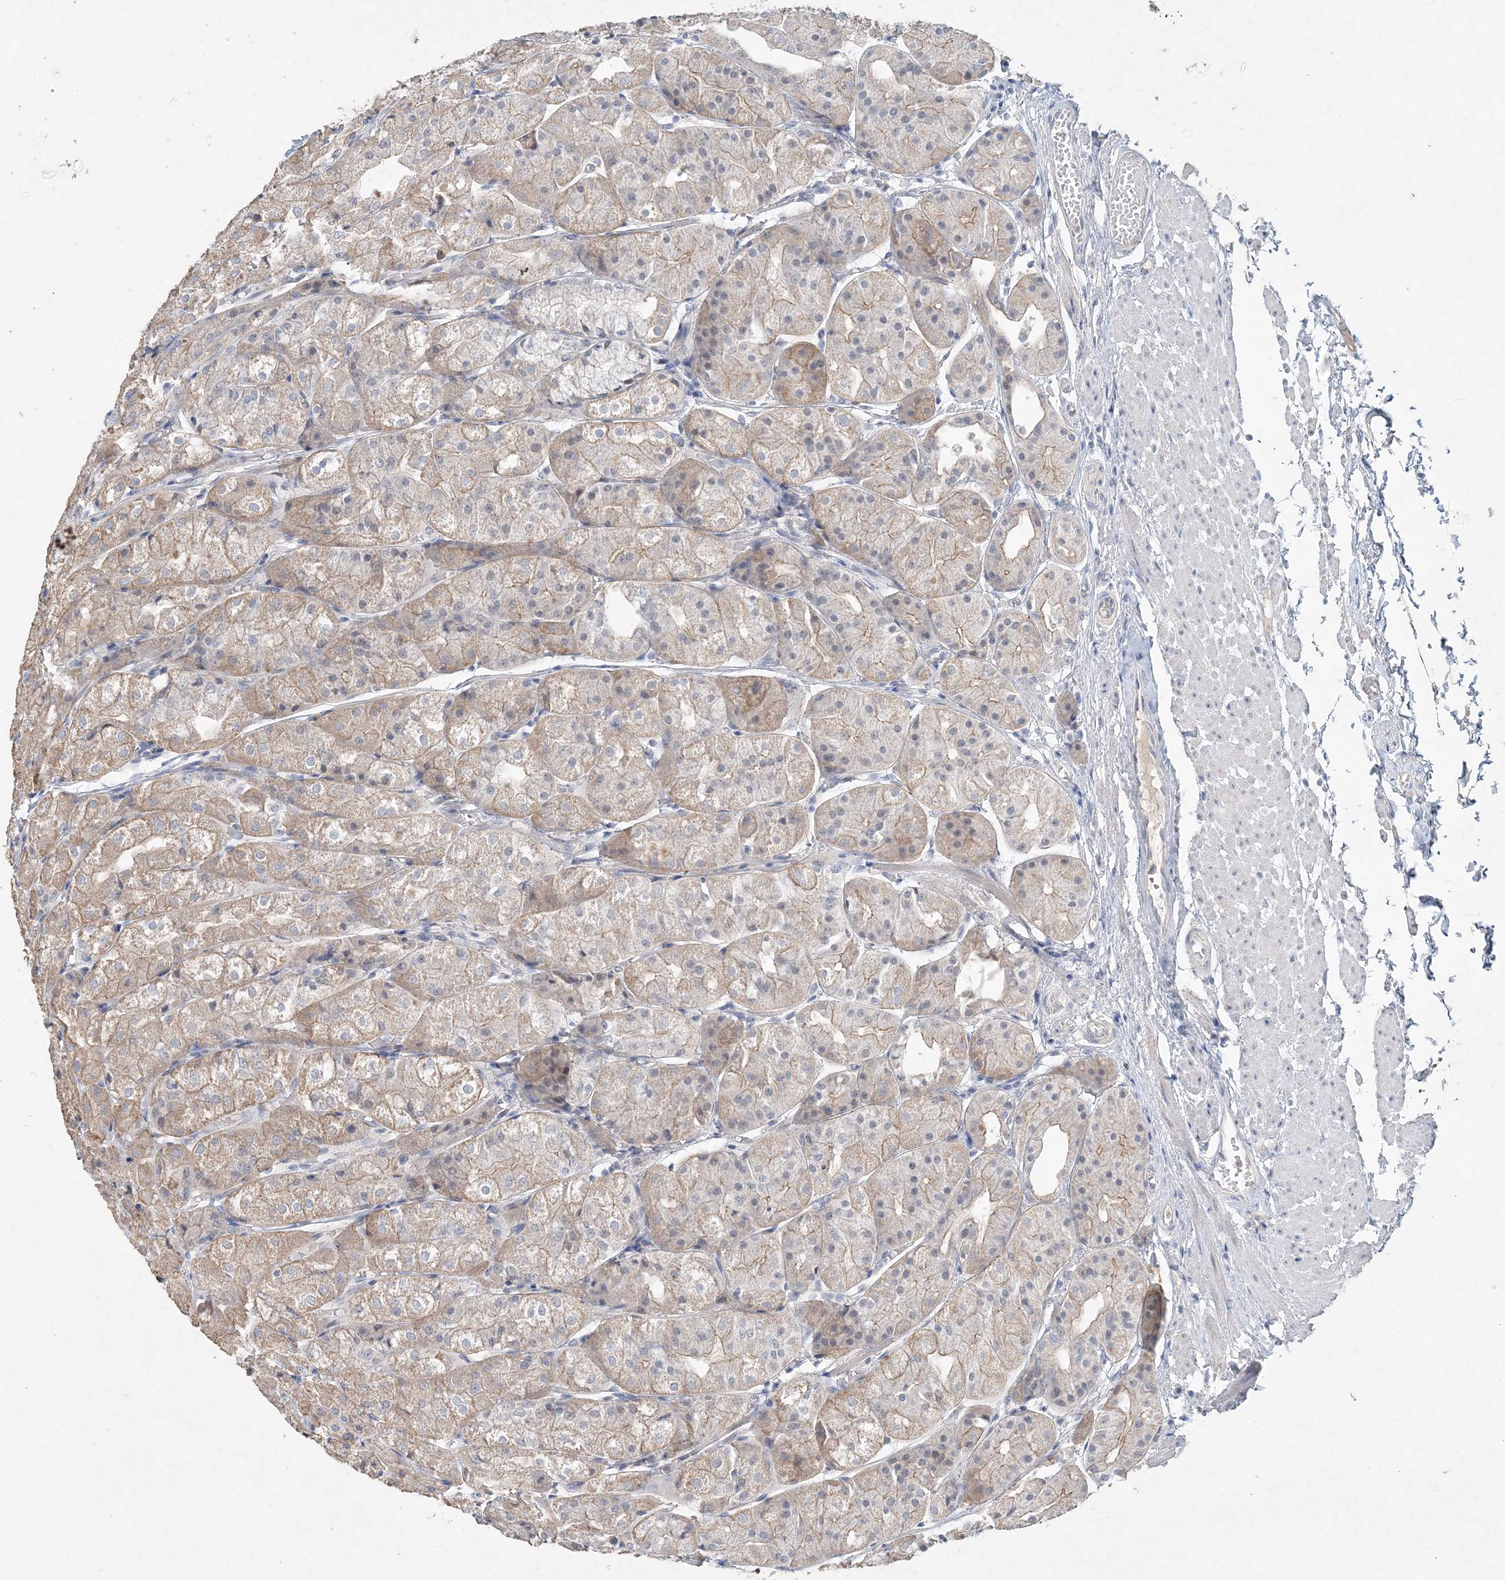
{"staining": {"intensity": "weak", "quantity": "25%-75%", "location": "cytoplasmic/membranous"}, "tissue": "stomach", "cell_type": "Glandular cells", "image_type": "normal", "snomed": [{"axis": "morphology", "description": "Normal tissue, NOS"}, {"axis": "topography", "description": "Stomach, upper"}], "caption": "Protein expression analysis of unremarkable stomach reveals weak cytoplasmic/membranous staining in approximately 25%-75% of glandular cells.", "gene": "DNAH5", "patient": {"sex": "male", "age": 72}}